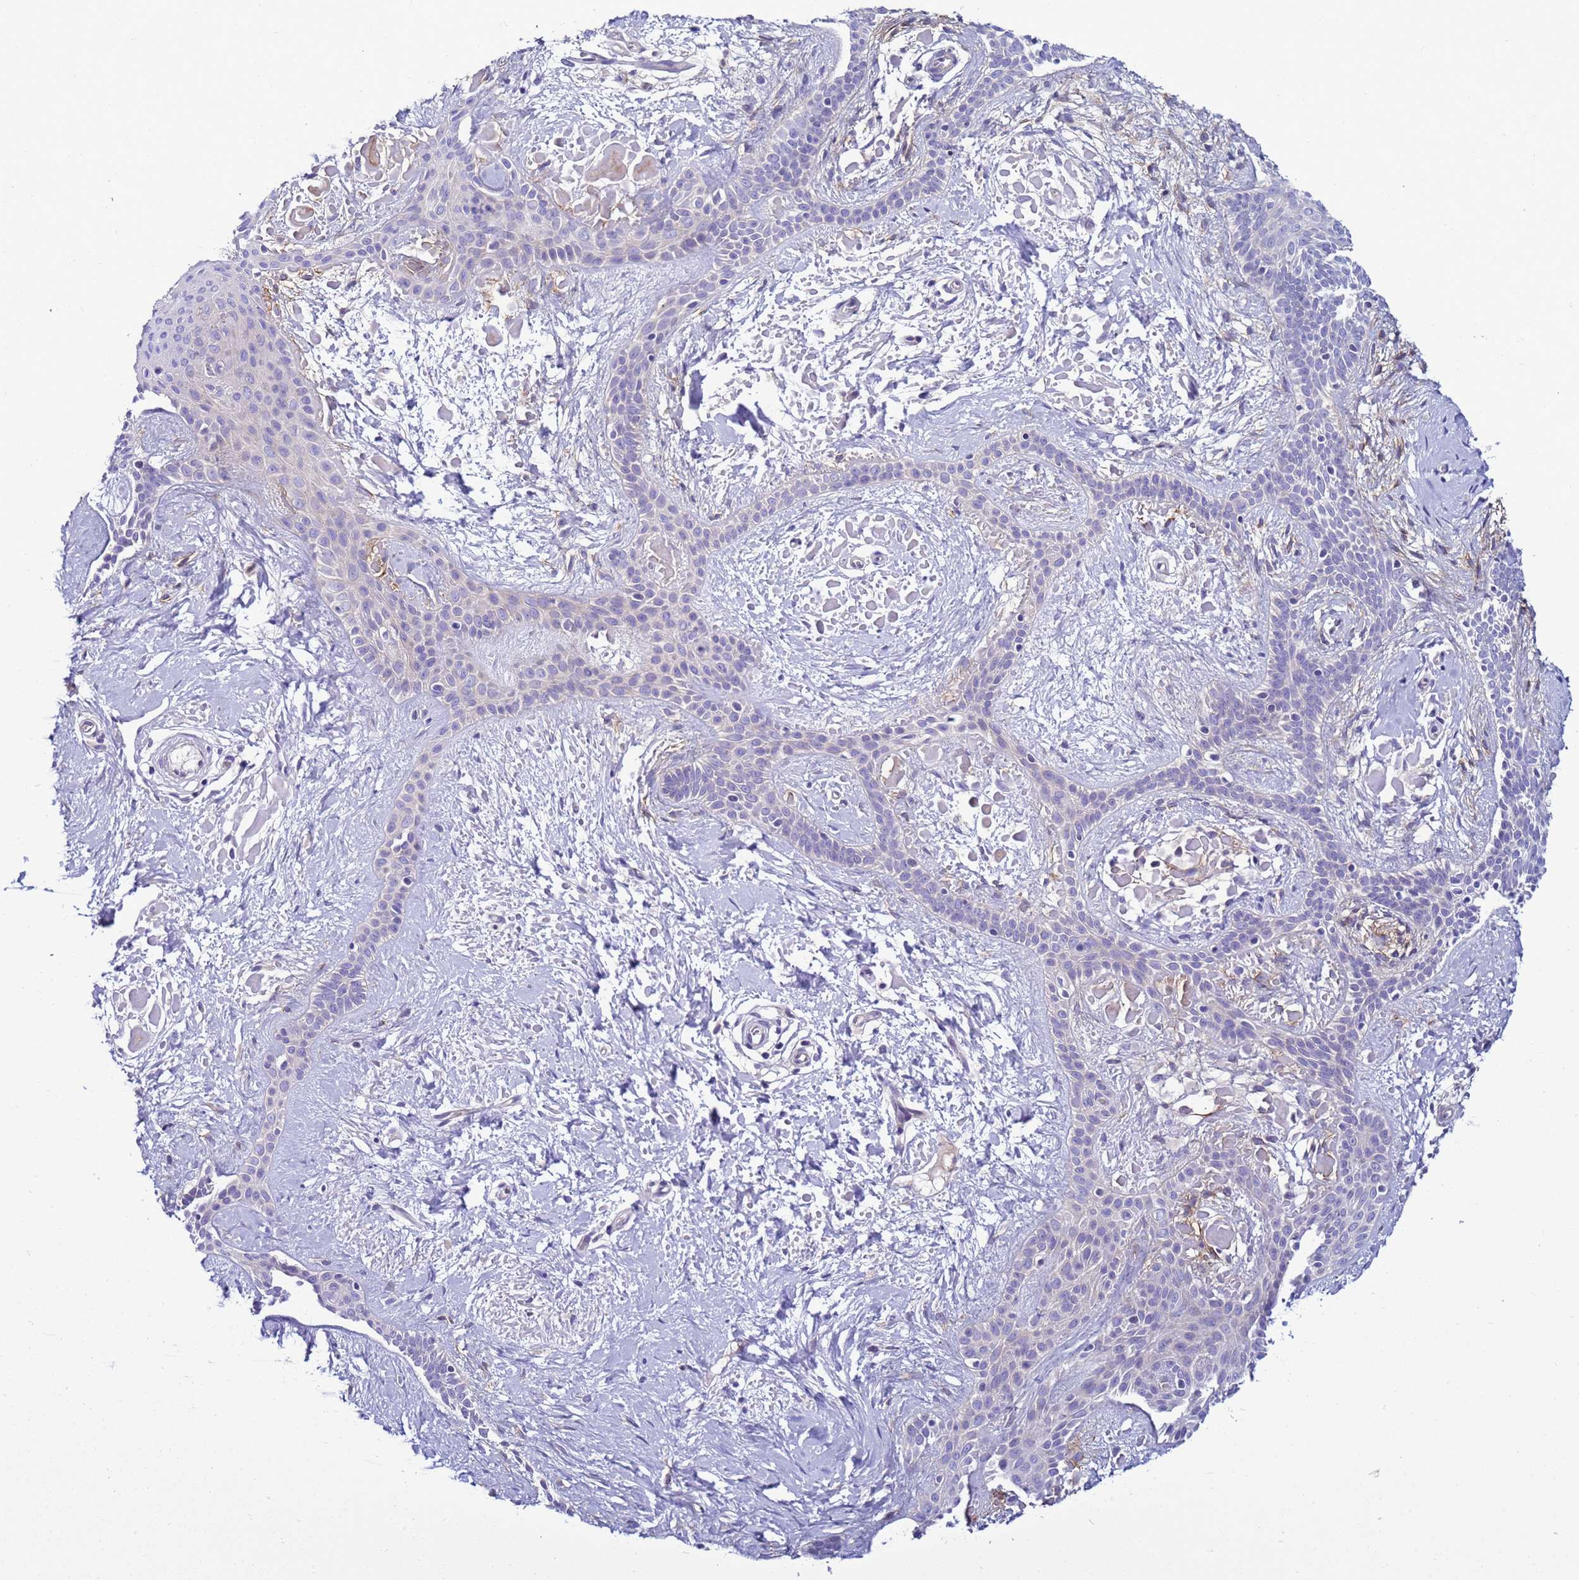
{"staining": {"intensity": "negative", "quantity": "none", "location": "none"}, "tissue": "skin cancer", "cell_type": "Tumor cells", "image_type": "cancer", "snomed": [{"axis": "morphology", "description": "Basal cell carcinoma"}, {"axis": "topography", "description": "Skin"}], "caption": "Tumor cells show no significant protein staining in basal cell carcinoma (skin). The staining was performed using DAB to visualize the protein expression in brown, while the nuclei were stained in blue with hematoxylin (Magnification: 20x).", "gene": "NAT2", "patient": {"sex": "male", "age": 78}}